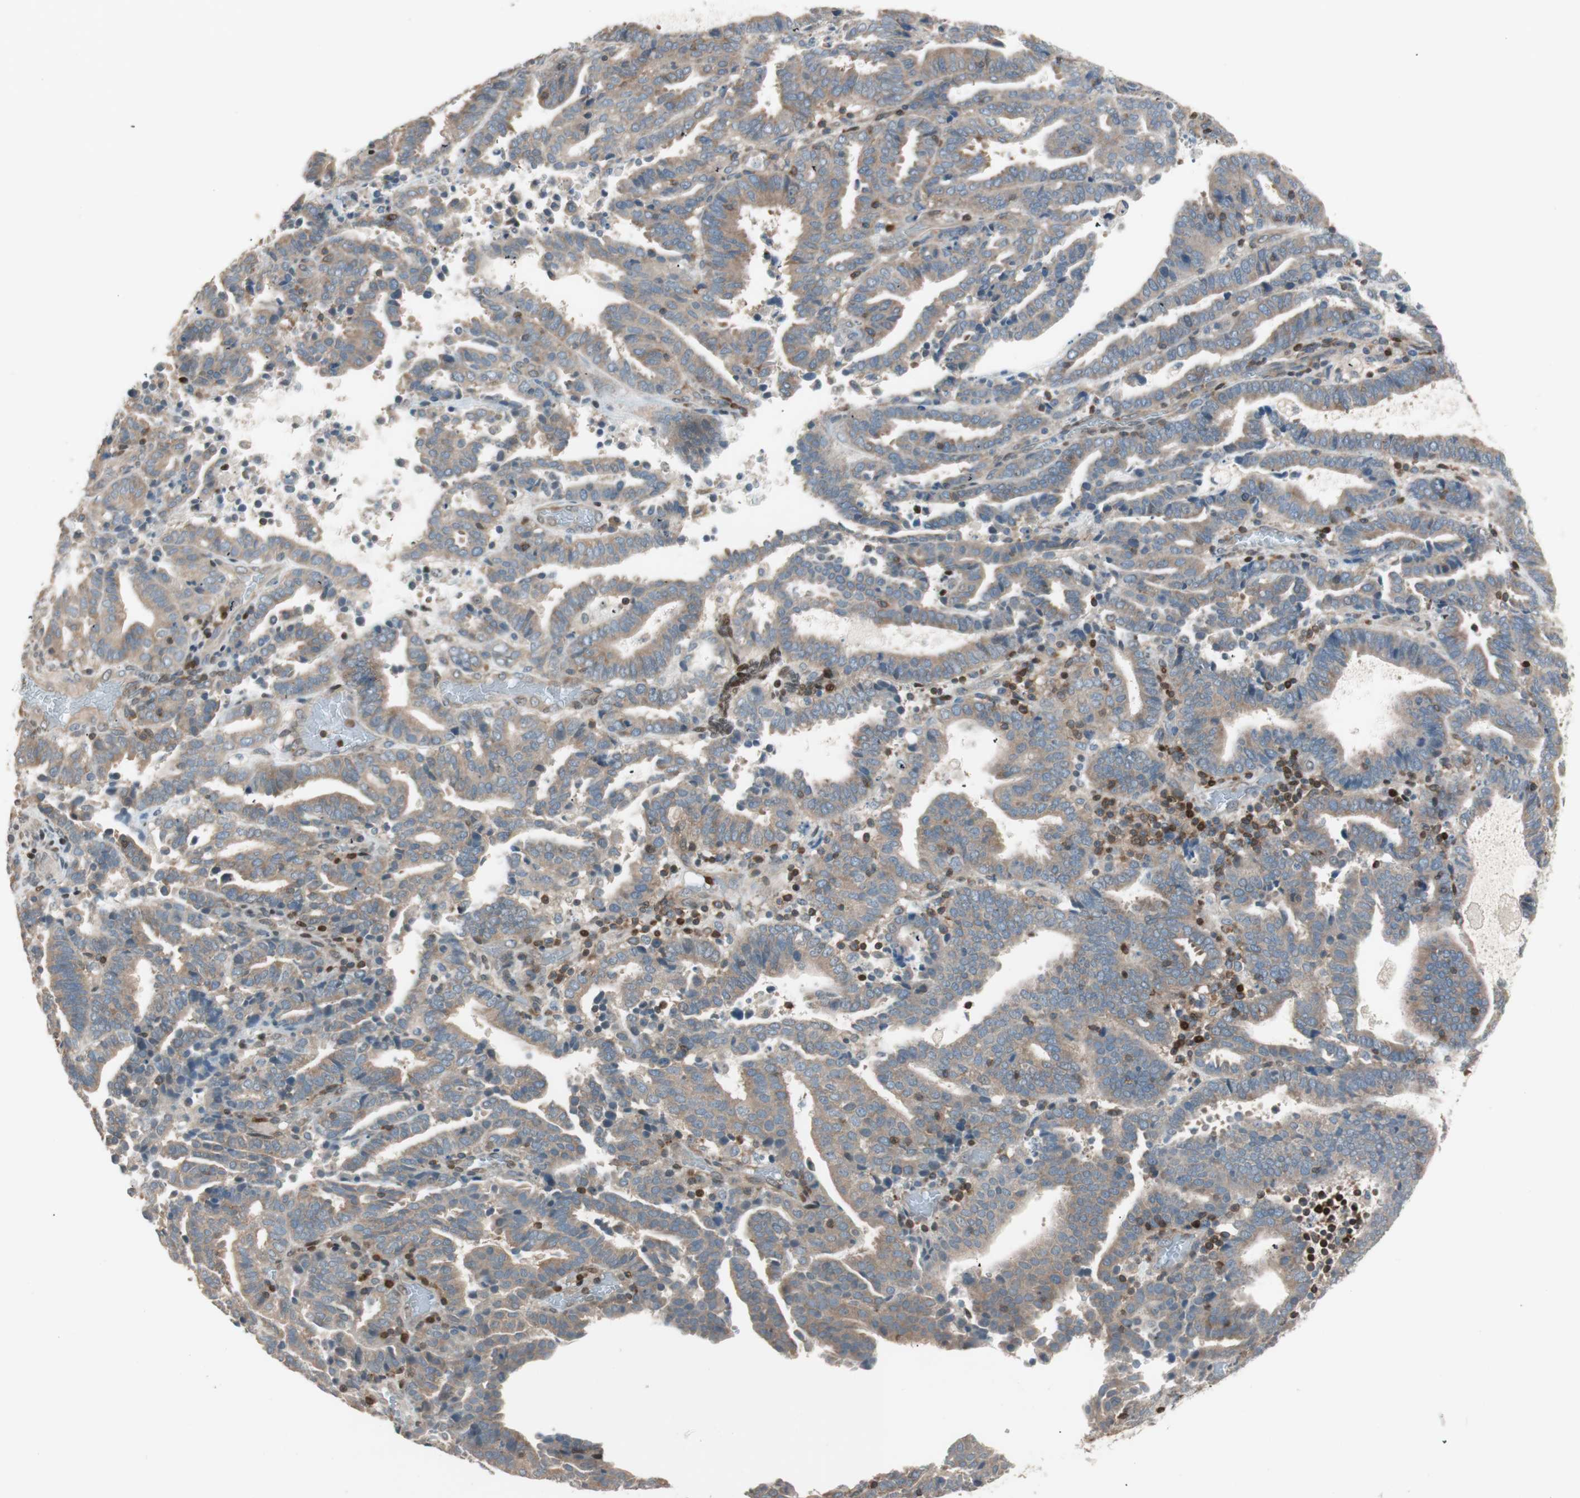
{"staining": {"intensity": "moderate", "quantity": ">75%", "location": "cytoplasmic/membranous"}, "tissue": "endometrial cancer", "cell_type": "Tumor cells", "image_type": "cancer", "snomed": [{"axis": "morphology", "description": "Adenocarcinoma, NOS"}, {"axis": "topography", "description": "Uterus"}], "caption": "The histopathology image displays immunohistochemical staining of adenocarcinoma (endometrial). There is moderate cytoplasmic/membranous expression is identified in about >75% of tumor cells. The staining was performed using DAB (3,3'-diaminobenzidine), with brown indicating positive protein expression. Nuclei are stained blue with hematoxylin.", "gene": "BIN1", "patient": {"sex": "female", "age": 83}}